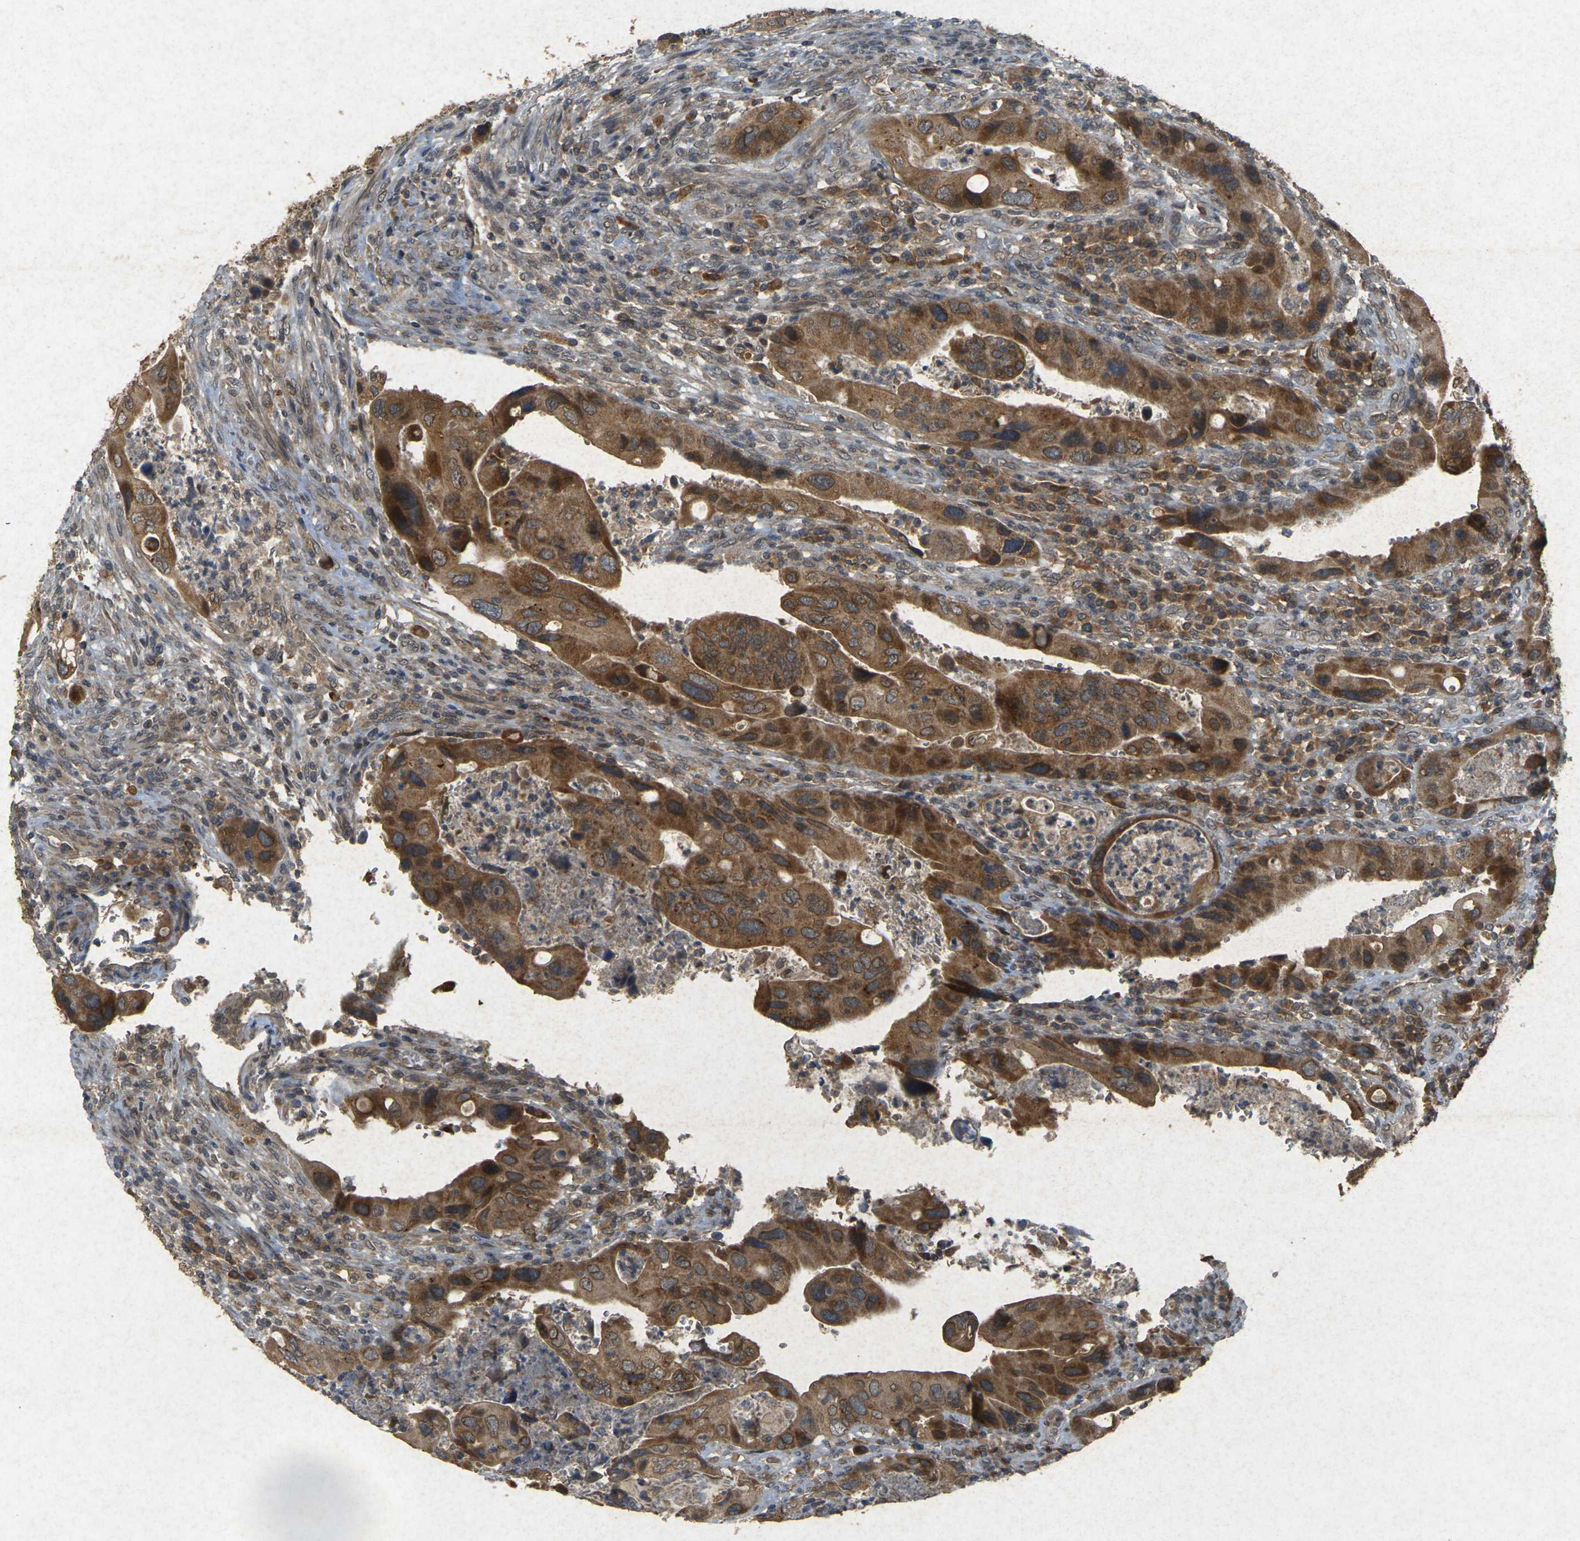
{"staining": {"intensity": "moderate", "quantity": ">75%", "location": "cytoplasmic/membranous"}, "tissue": "colorectal cancer", "cell_type": "Tumor cells", "image_type": "cancer", "snomed": [{"axis": "morphology", "description": "Adenocarcinoma, NOS"}, {"axis": "topography", "description": "Rectum"}], "caption": "Immunohistochemical staining of human colorectal adenocarcinoma reveals moderate cytoplasmic/membranous protein expression in about >75% of tumor cells.", "gene": "ERN1", "patient": {"sex": "female", "age": 57}}